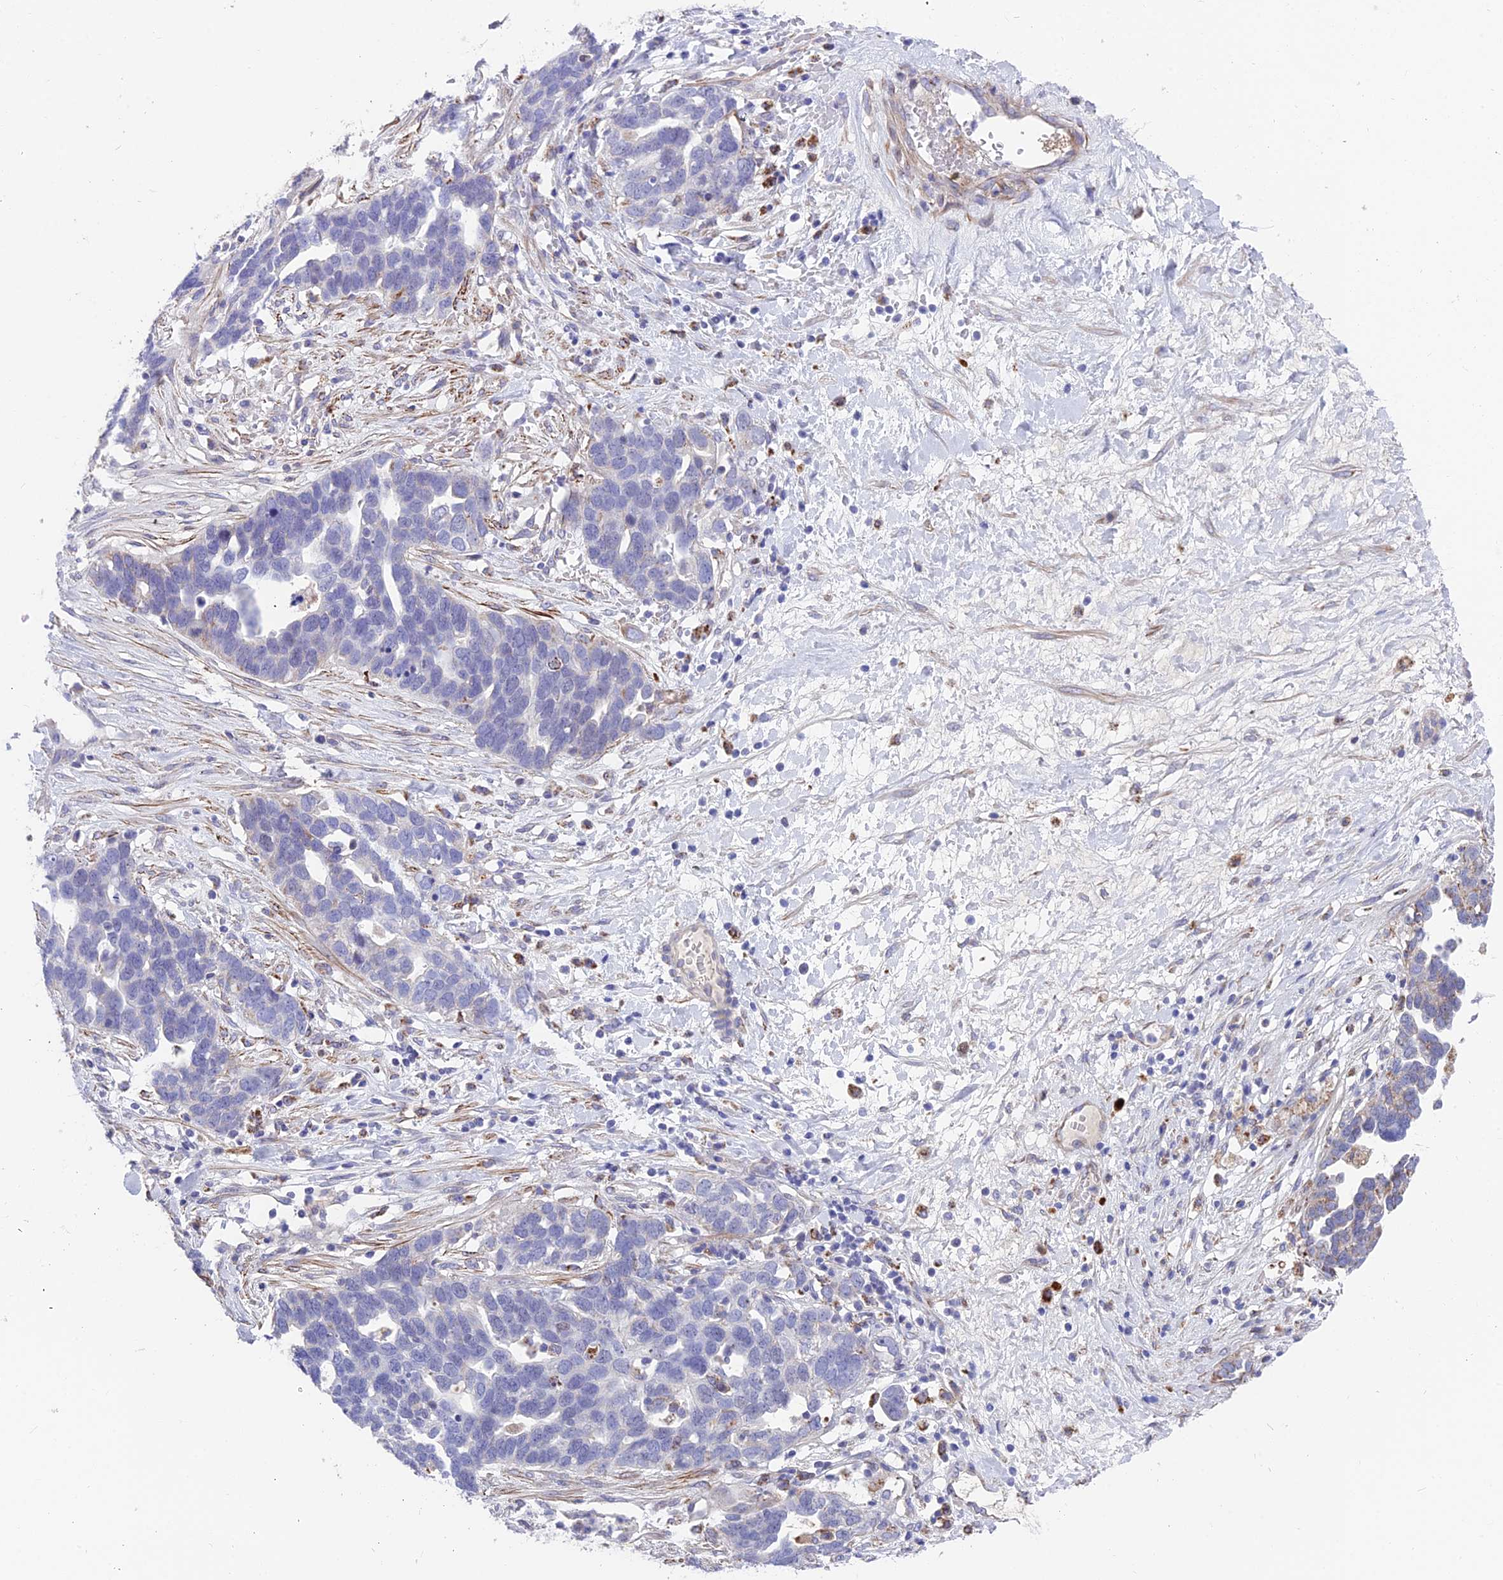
{"staining": {"intensity": "moderate", "quantity": "<25%", "location": "cytoplasmic/membranous"}, "tissue": "ovarian cancer", "cell_type": "Tumor cells", "image_type": "cancer", "snomed": [{"axis": "morphology", "description": "Cystadenocarcinoma, serous, NOS"}, {"axis": "topography", "description": "Ovary"}], "caption": "This image shows immunohistochemistry (IHC) staining of human ovarian serous cystadenocarcinoma, with low moderate cytoplasmic/membranous expression in approximately <25% of tumor cells.", "gene": "TIGD6", "patient": {"sex": "female", "age": 54}}